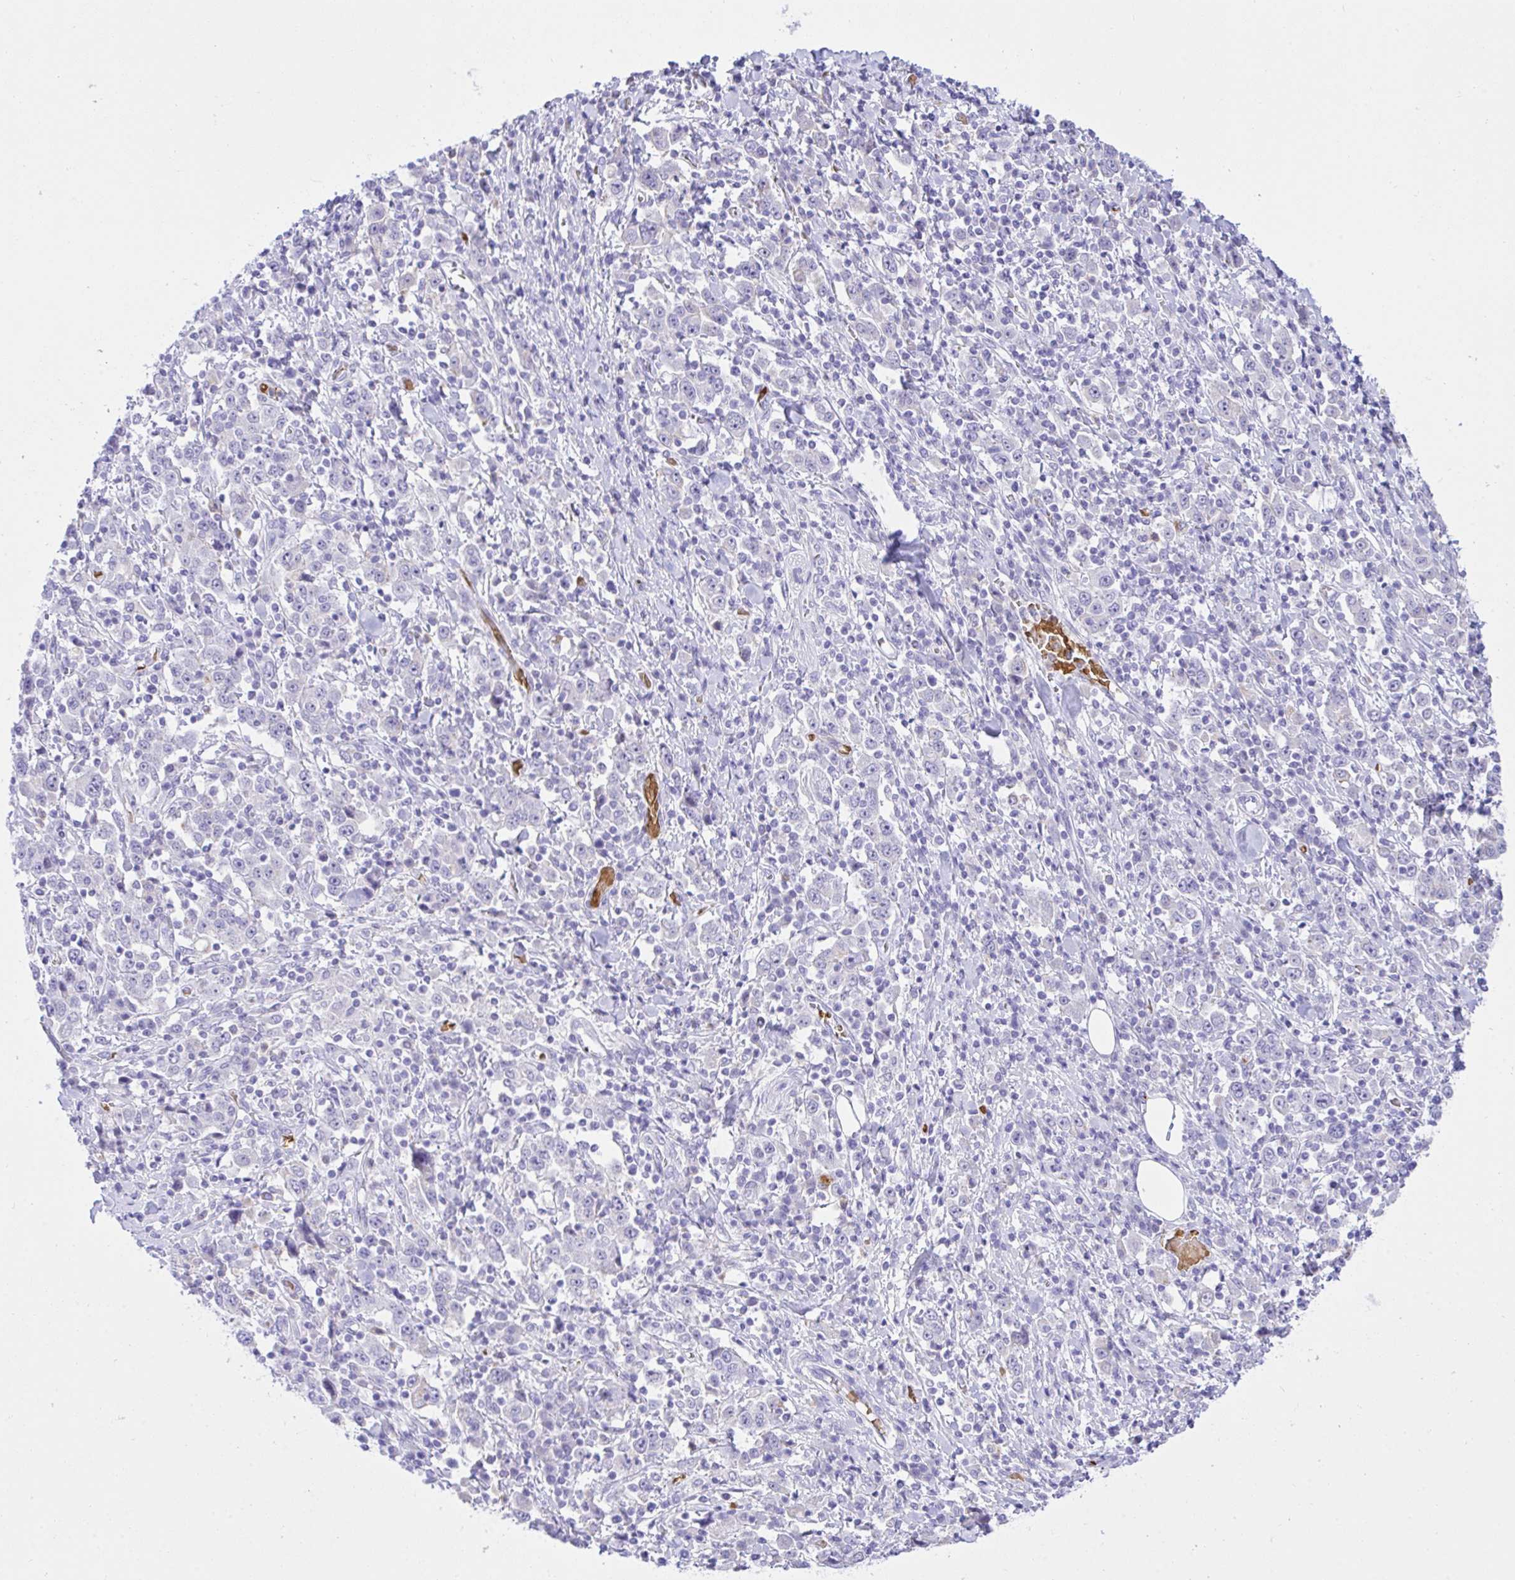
{"staining": {"intensity": "negative", "quantity": "none", "location": "none"}, "tissue": "stomach cancer", "cell_type": "Tumor cells", "image_type": "cancer", "snomed": [{"axis": "morphology", "description": "Normal tissue, NOS"}, {"axis": "morphology", "description": "Adenocarcinoma, NOS"}, {"axis": "topography", "description": "Stomach, upper"}, {"axis": "topography", "description": "Stomach"}], "caption": "An immunohistochemistry (IHC) image of stomach adenocarcinoma is shown. There is no staining in tumor cells of stomach adenocarcinoma.", "gene": "ZNF221", "patient": {"sex": "male", "age": 59}}